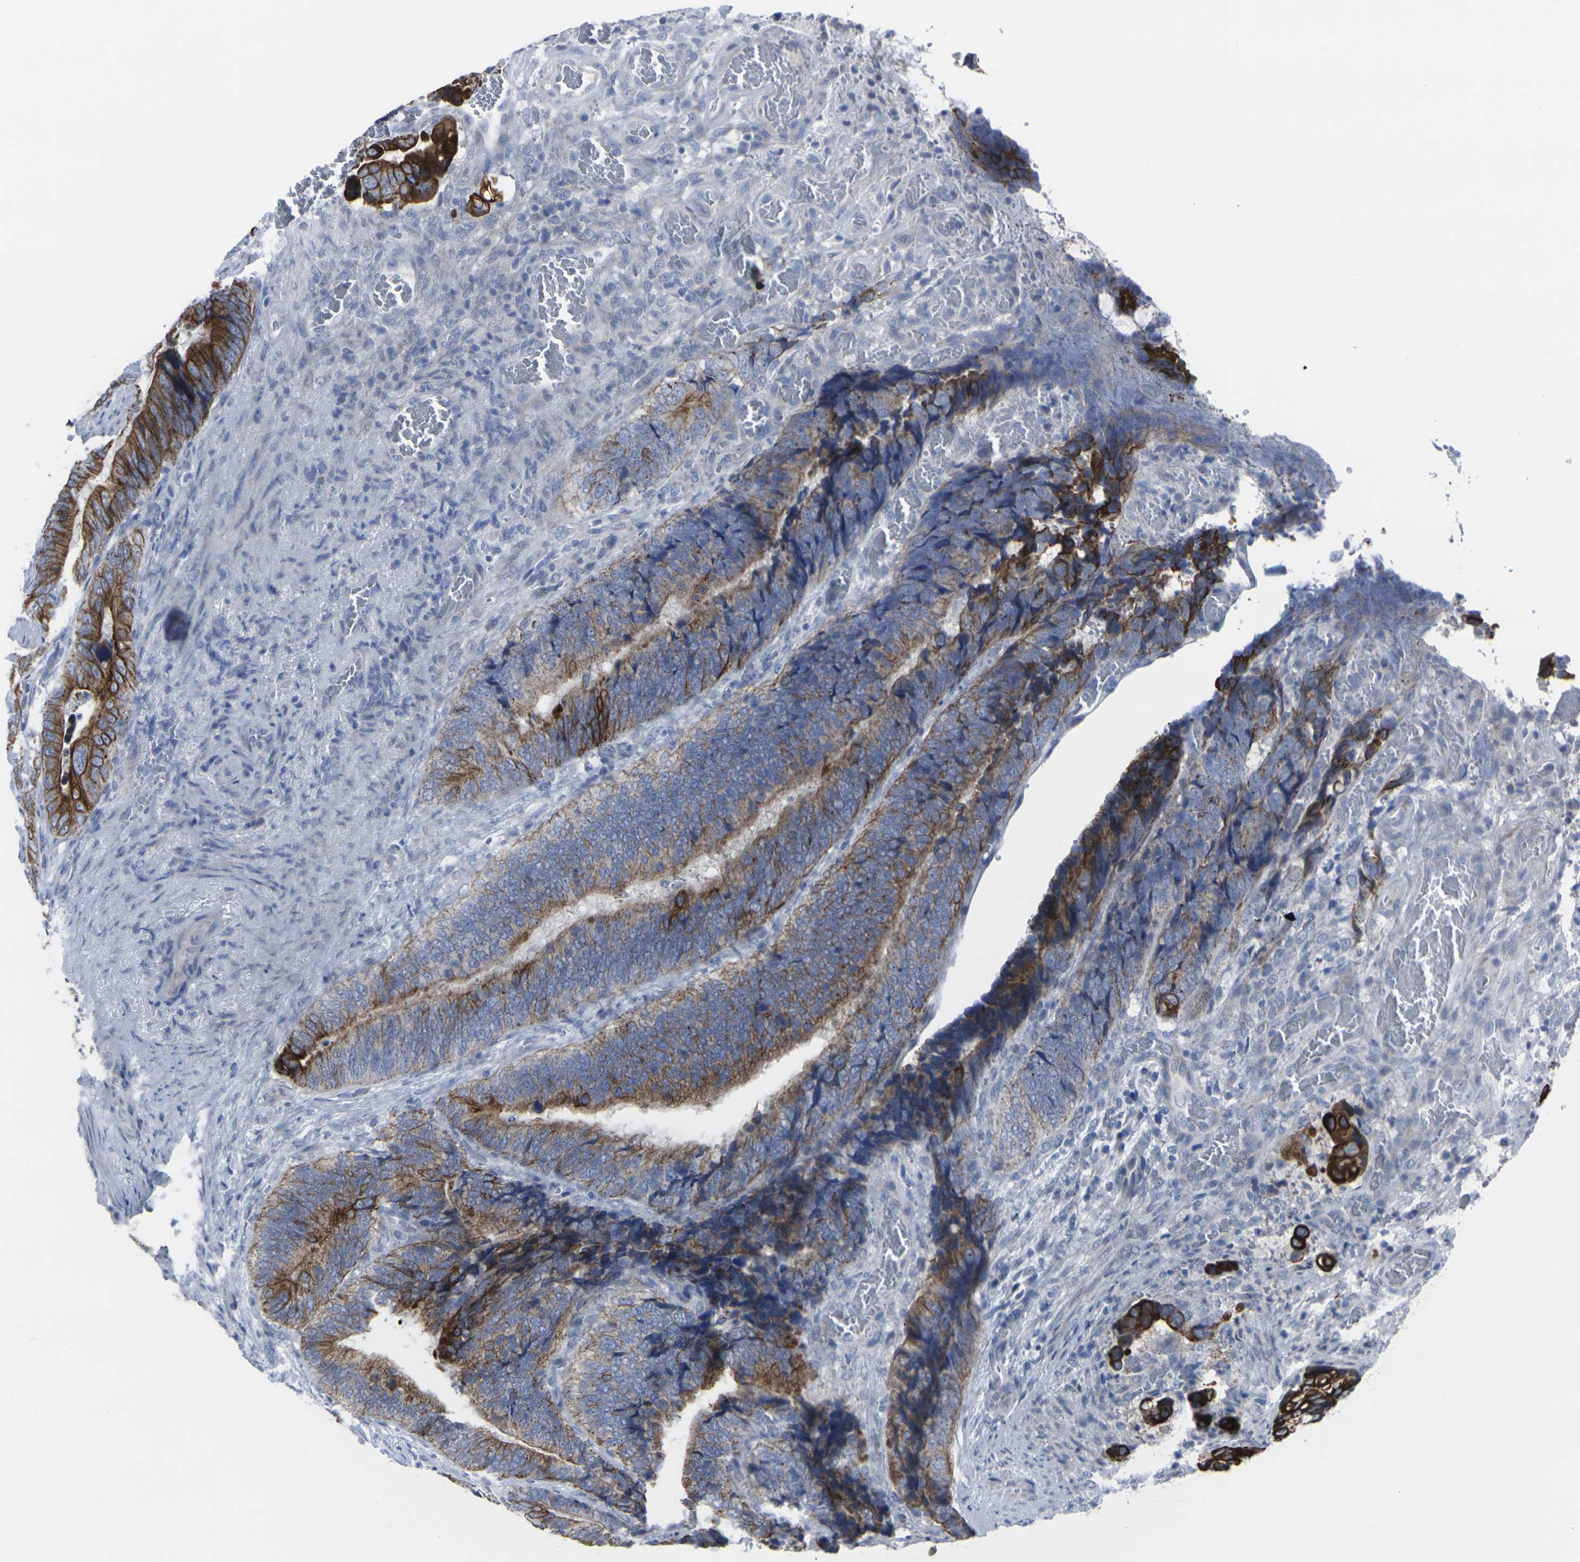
{"staining": {"intensity": "strong", "quantity": "<25%", "location": "cytoplasmic/membranous"}, "tissue": "colorectal cancer", "cell_type": "Tumor cells", "image_type": "cancer", "snomed": [{"axis": "morphology", "description": "Adenocarcinoma, NOS"}, {"axis": "topography", "description": "Colon"}], "caption": "Colorectal cancer stained for a protein displays strong cytoplasmic/membranous positivity in tumor cells.", "gene": "ANKRD46", "patient": {"sex": "male", "age": 72}}